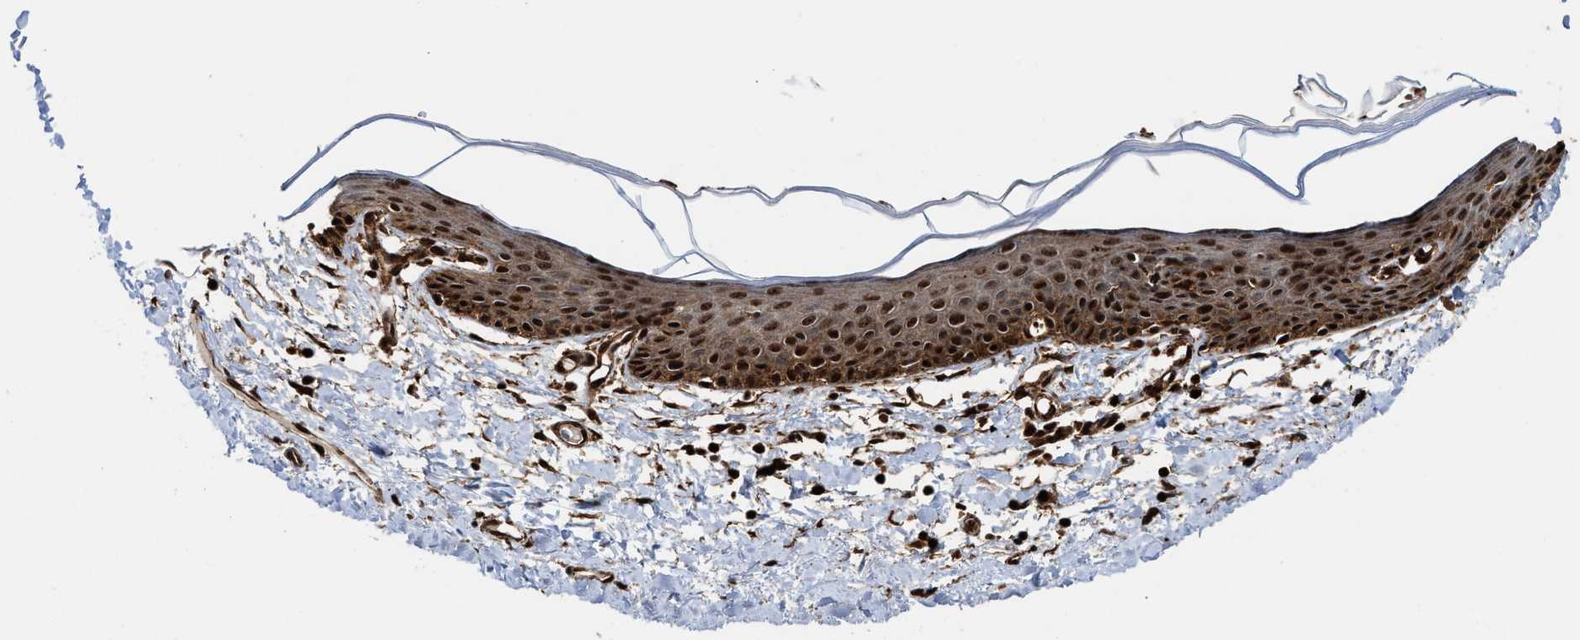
{"staining": {"intensity": "strong", "quantity": ">75%", "location": "cytoplasmic/membranous,nuclear"}, "tissue": "skin", "cell_type": "Epidermal cells", "image_type": "normal", "snomed": [{"axis": "morphology", "description": "Normal tissue, NOS"}, {"axis": "topography", "description": "Vulva"}], "caption": "Immunohistochemical staining of unremarkable skin displays strong cytoplasmic/membranous,nuclear protein staining in about >75% of epidermal cells. (Stains: DAB (3,3'-diaminobenzidine) in brown, nuclei in blue, Microscopy: brightfield microscopy at high magnification).", "gene": "SEPTIN2", "patient": {"sex": "female", "age": 54}}